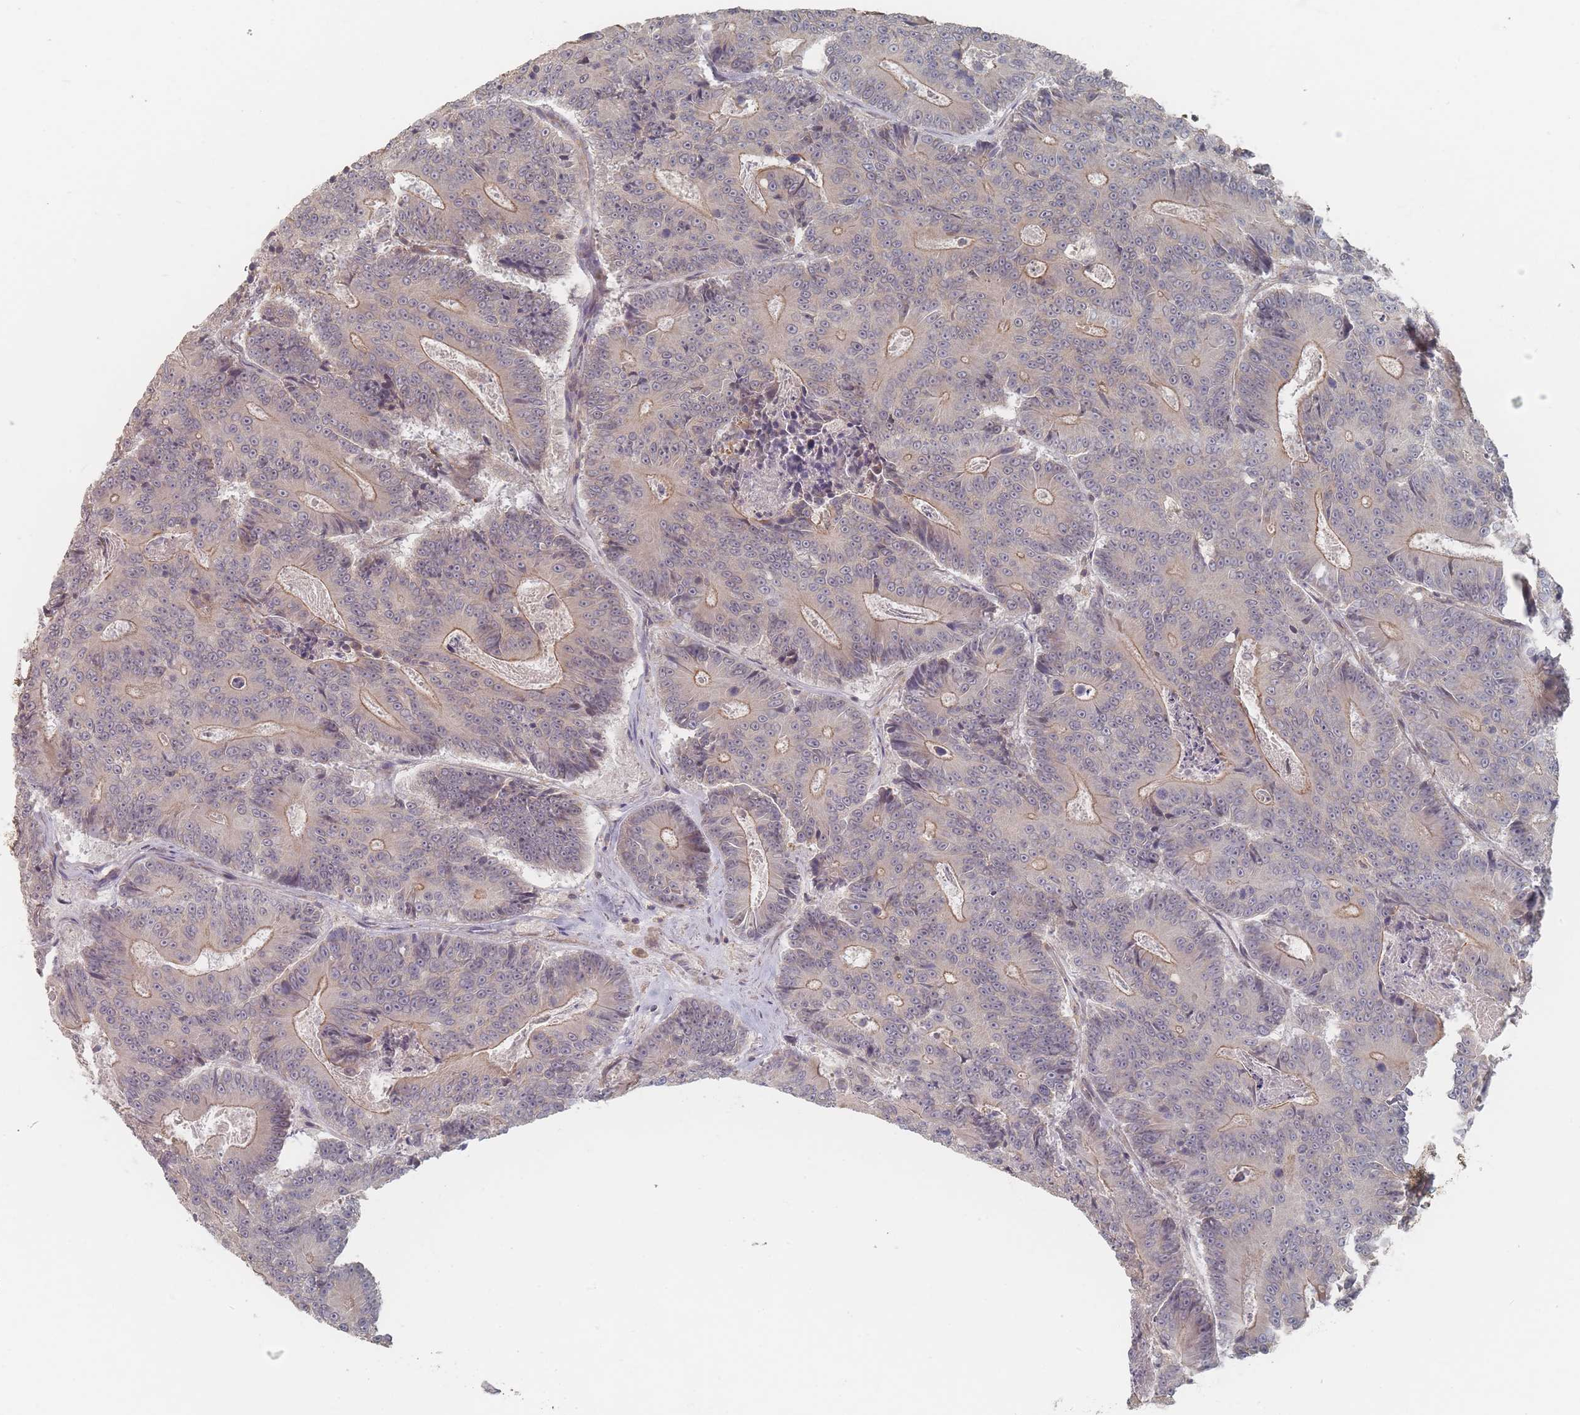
{"staining": {"intensity": "weak", "quantity": "25%-75%", "location": "cytoplasmic/membranous"}, "tissue": "colorectal cancer", "cell_type": "Tumor cells", "image_type": "cancer", "snomed": [{"axis": "morphology", "description": "Adenocarcinoma, NOS"}, {"axis": "topography", "description": "Colon"}], "caption": "About 25%-75% of tumor cells in human colorectal cancer (adenocarcinoma) reveal weak cytoplasmic/membranous protein staining as visualized by brown immunohistochemical staining.", "gene": "GLE1", "patient": {"sex": "male", "age": 83}}